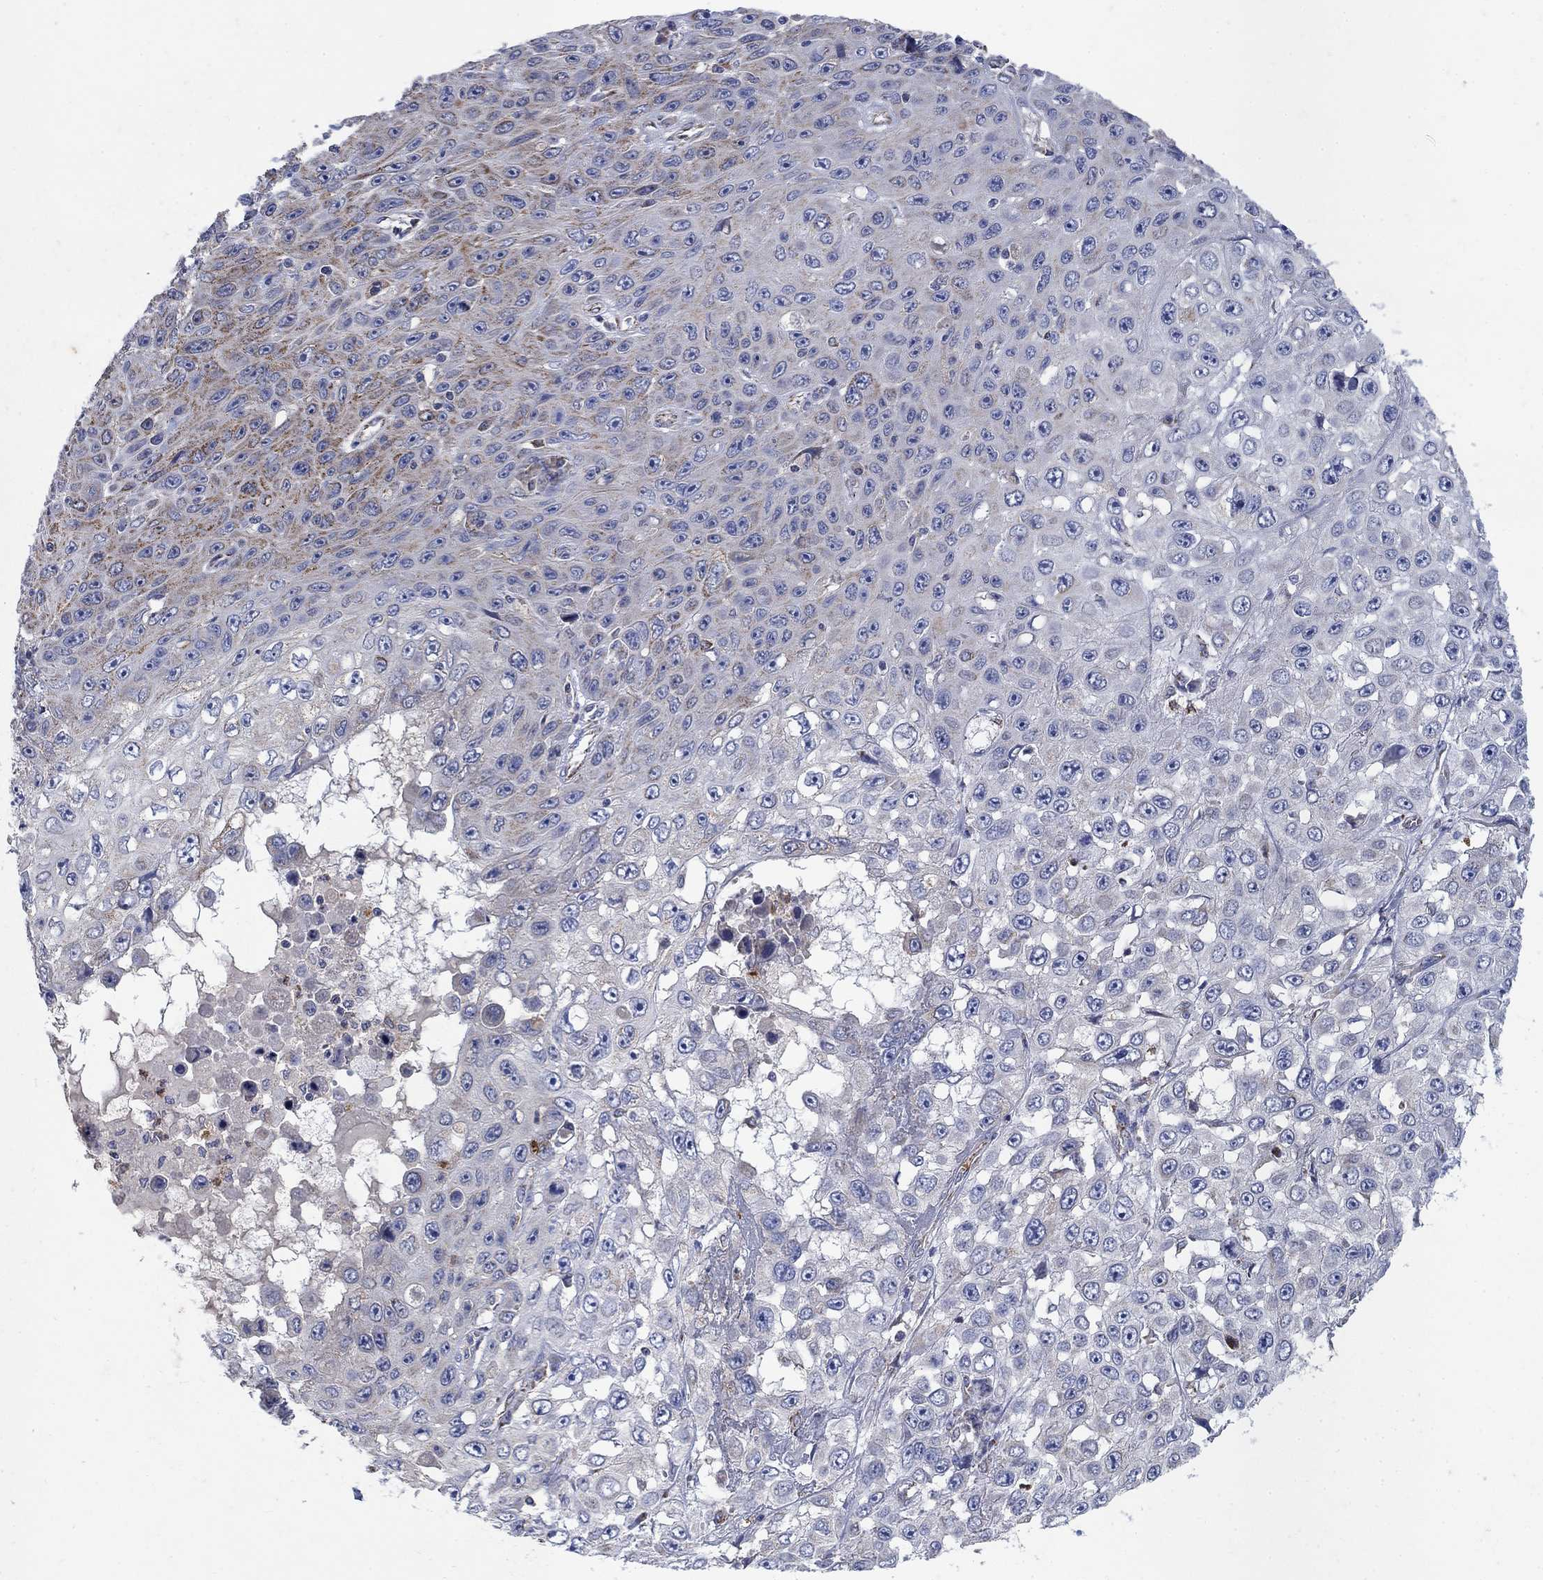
{"staining": {"intensity": "moderate", "quantity": "<25%", "location": "cytoplasmic/membranous"}, "tissue": "skin cancer", "cell_type": "Tumor cells", "image_type": "cancer", "snomed": [{"axis": "morphology", "description": "Squamous cell carcinoma, NOS"}, {"axis": "topography", "description": "Skin"}], "caption": "DAB (3,3'-diaminobenzidine) immunohistochemical staining of skin squamous cell carcinoma displays moderate cytoplasmic/membranous protein staining in about <25% of tumor cells.", "gene": "PNPLA2", "patient": {"sex": "male", "age": 82}}